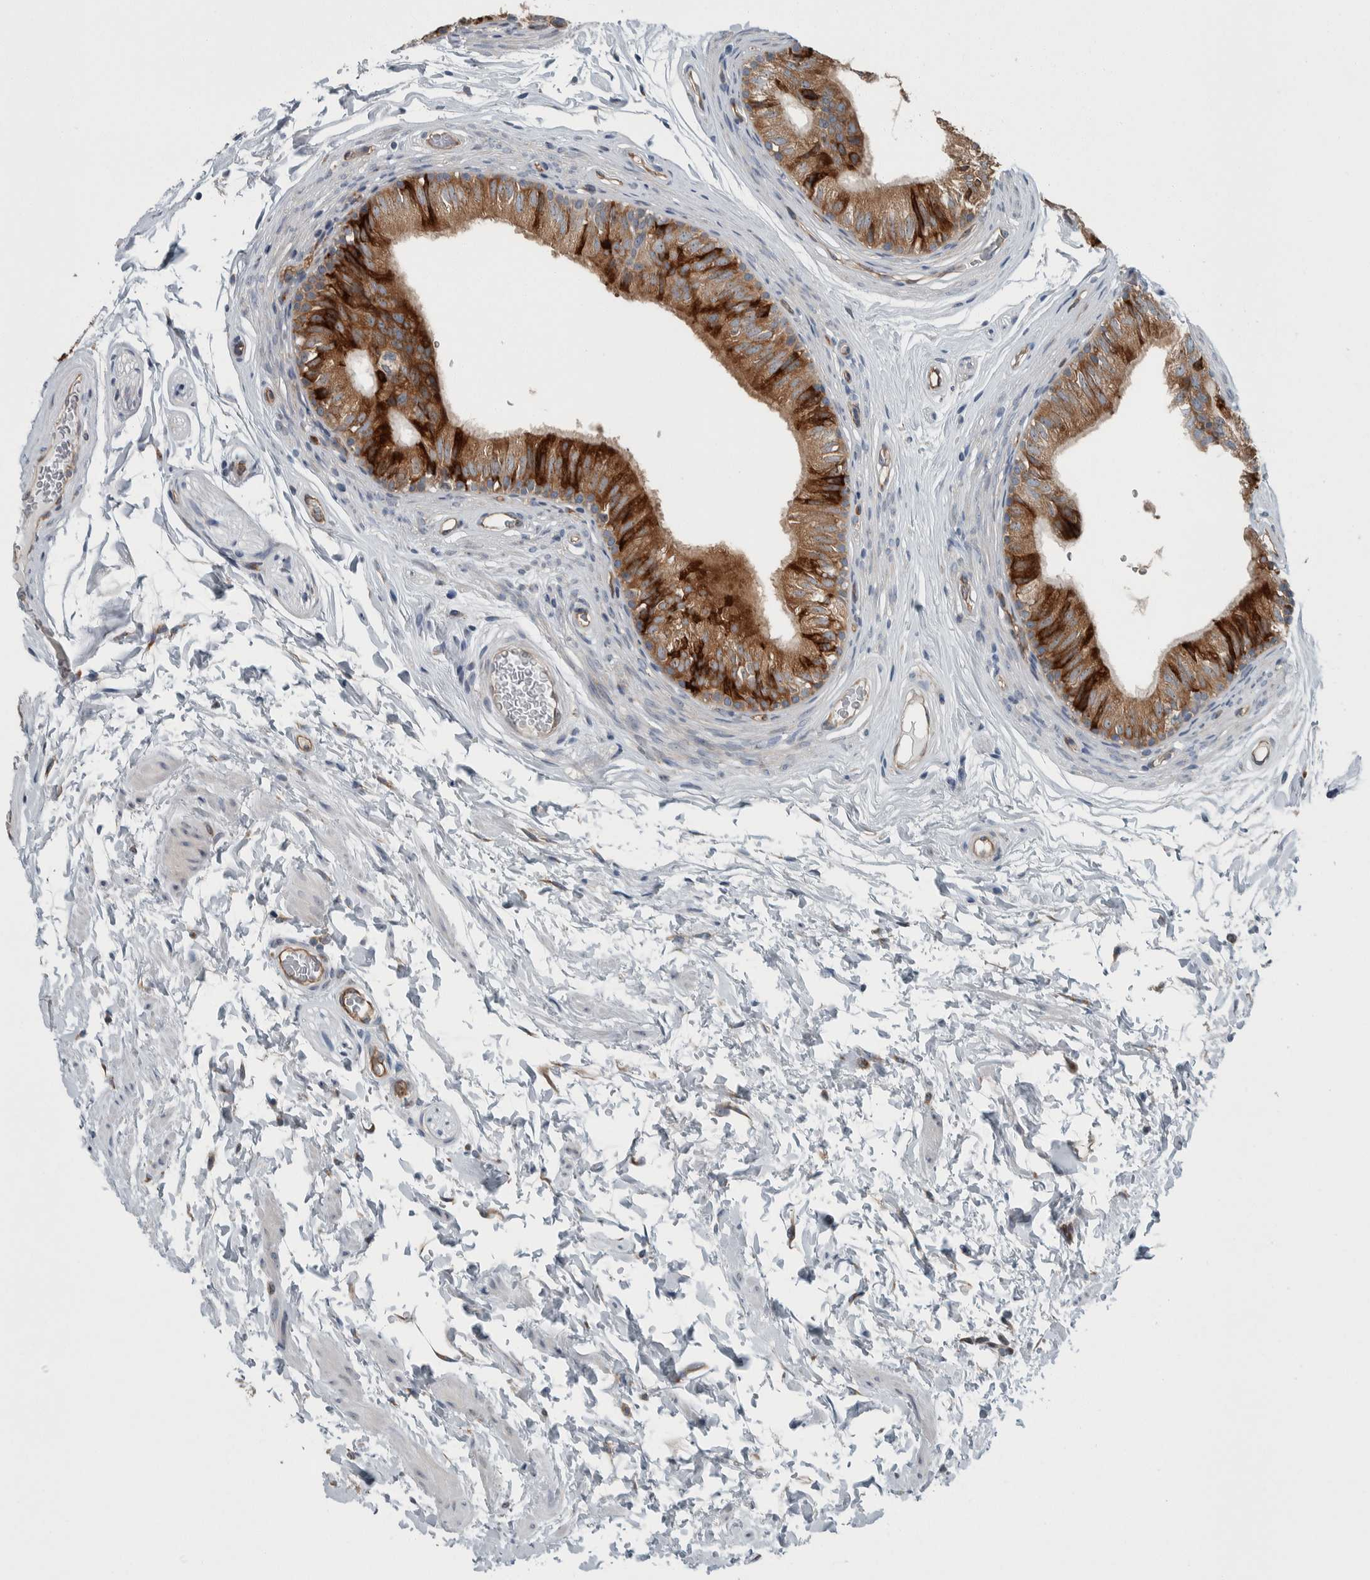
{"staining": {"intensity": "strong", "quantity": ">75%", "location": "cytoplasmic/membranous"}, "tissue": "epididymis", "cell_type": "Glandular cells", "image_type": "normal", "snomed": [{"axis": "morphology", "description": "Normal tissue, NOS"}, {"axis": "topography", "description": "Epididymis"}], "caption": "Glandular cells demonstrate high levels of strong cytoplasmic/membranous positivity in approximately >75% of cells in normal epididymis.", "gene": "USP25", "patient": {"sex": "male", "age": 36}}